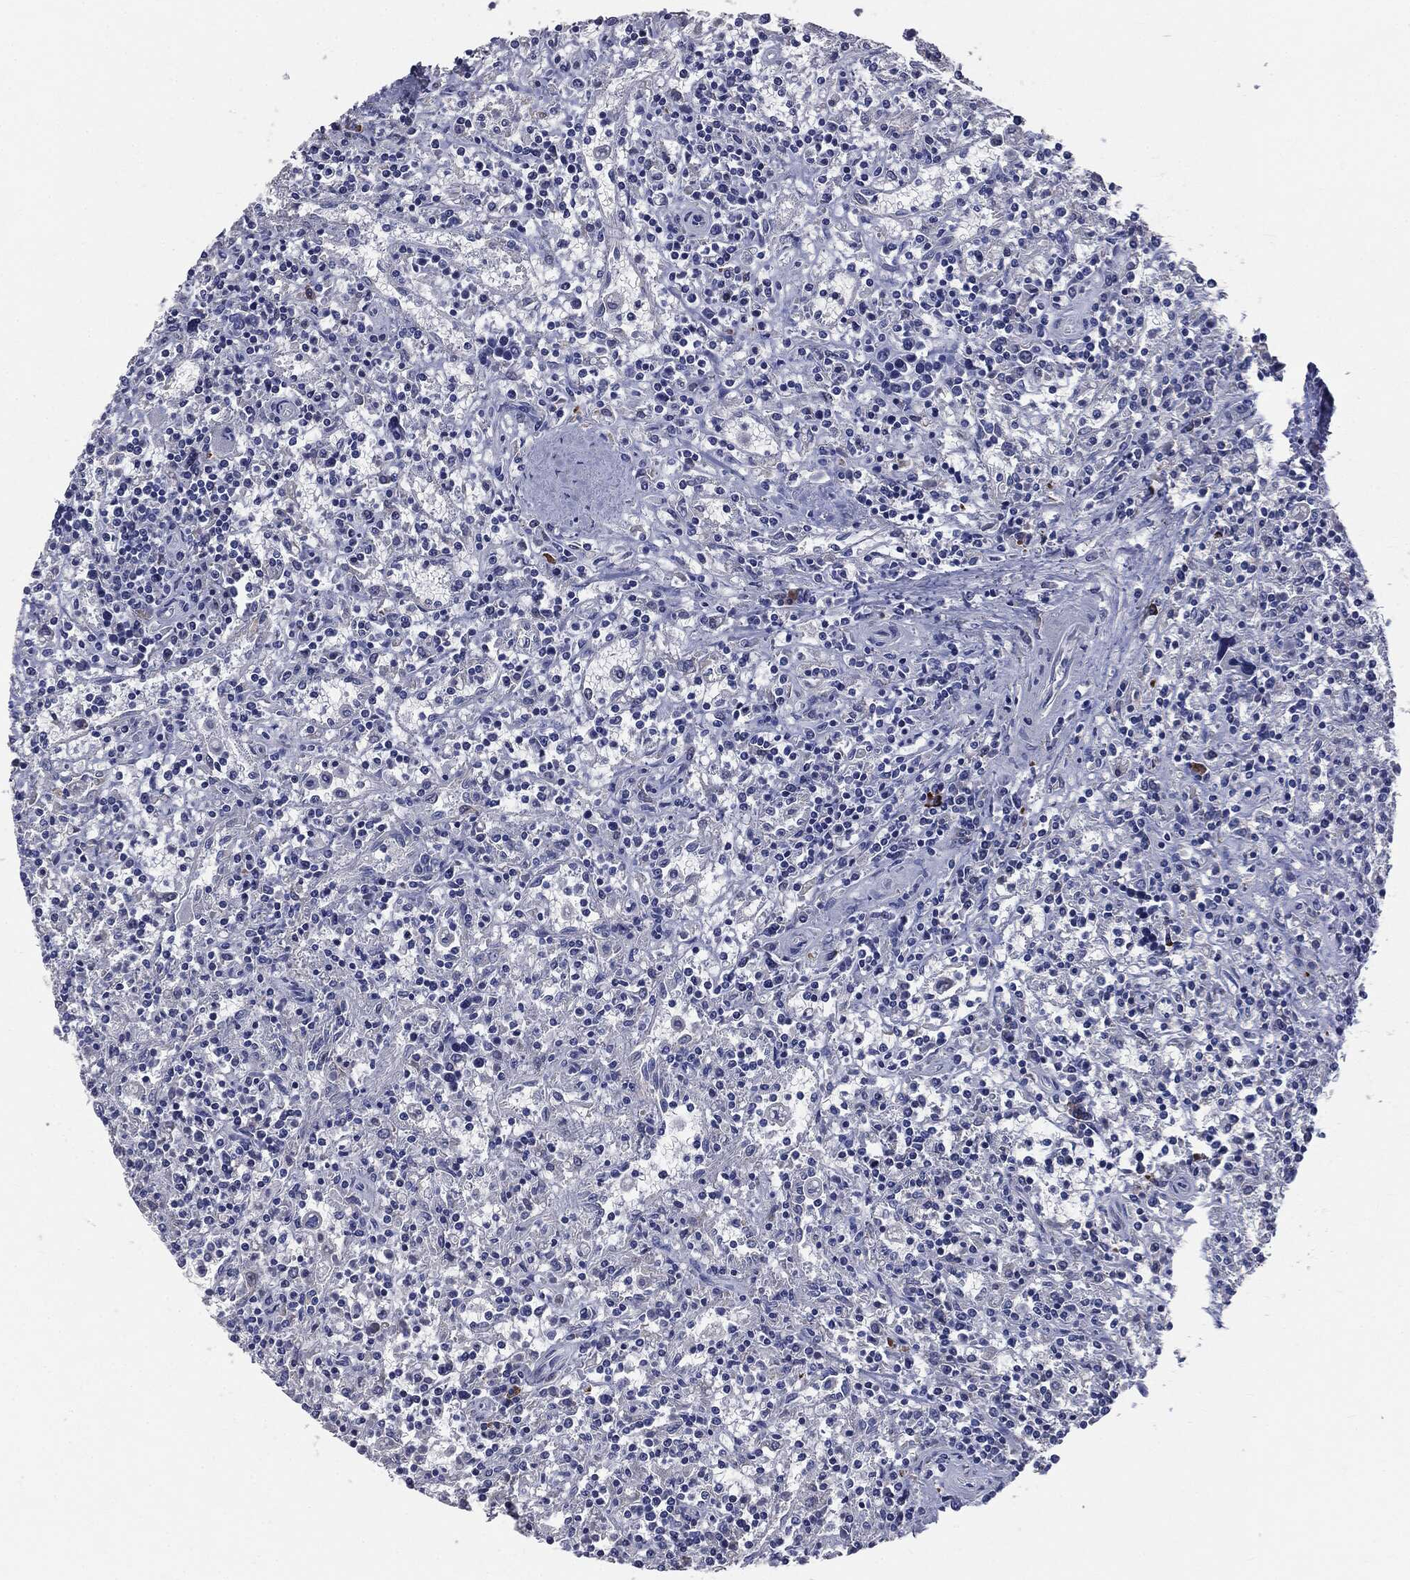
{"staining": {"intensity": "negative", "quantity": "none", "location": "none"}, "tissue": "lymphoma", "cell_type": "Tumor cells", "image_type": "cancer", "snomed": [{"axis": "morphology", "description": "Malignant lymphoma, non-Hodgkin's type, Low grade"}, {"axis": "topography", "description": "Spleen"}], "caption": "Immunohistochemical staining of lymphoma displays no significant expression in tumor cells.", "gene": "PTGS2", "patient": {"sex": "male", "age": 62}}